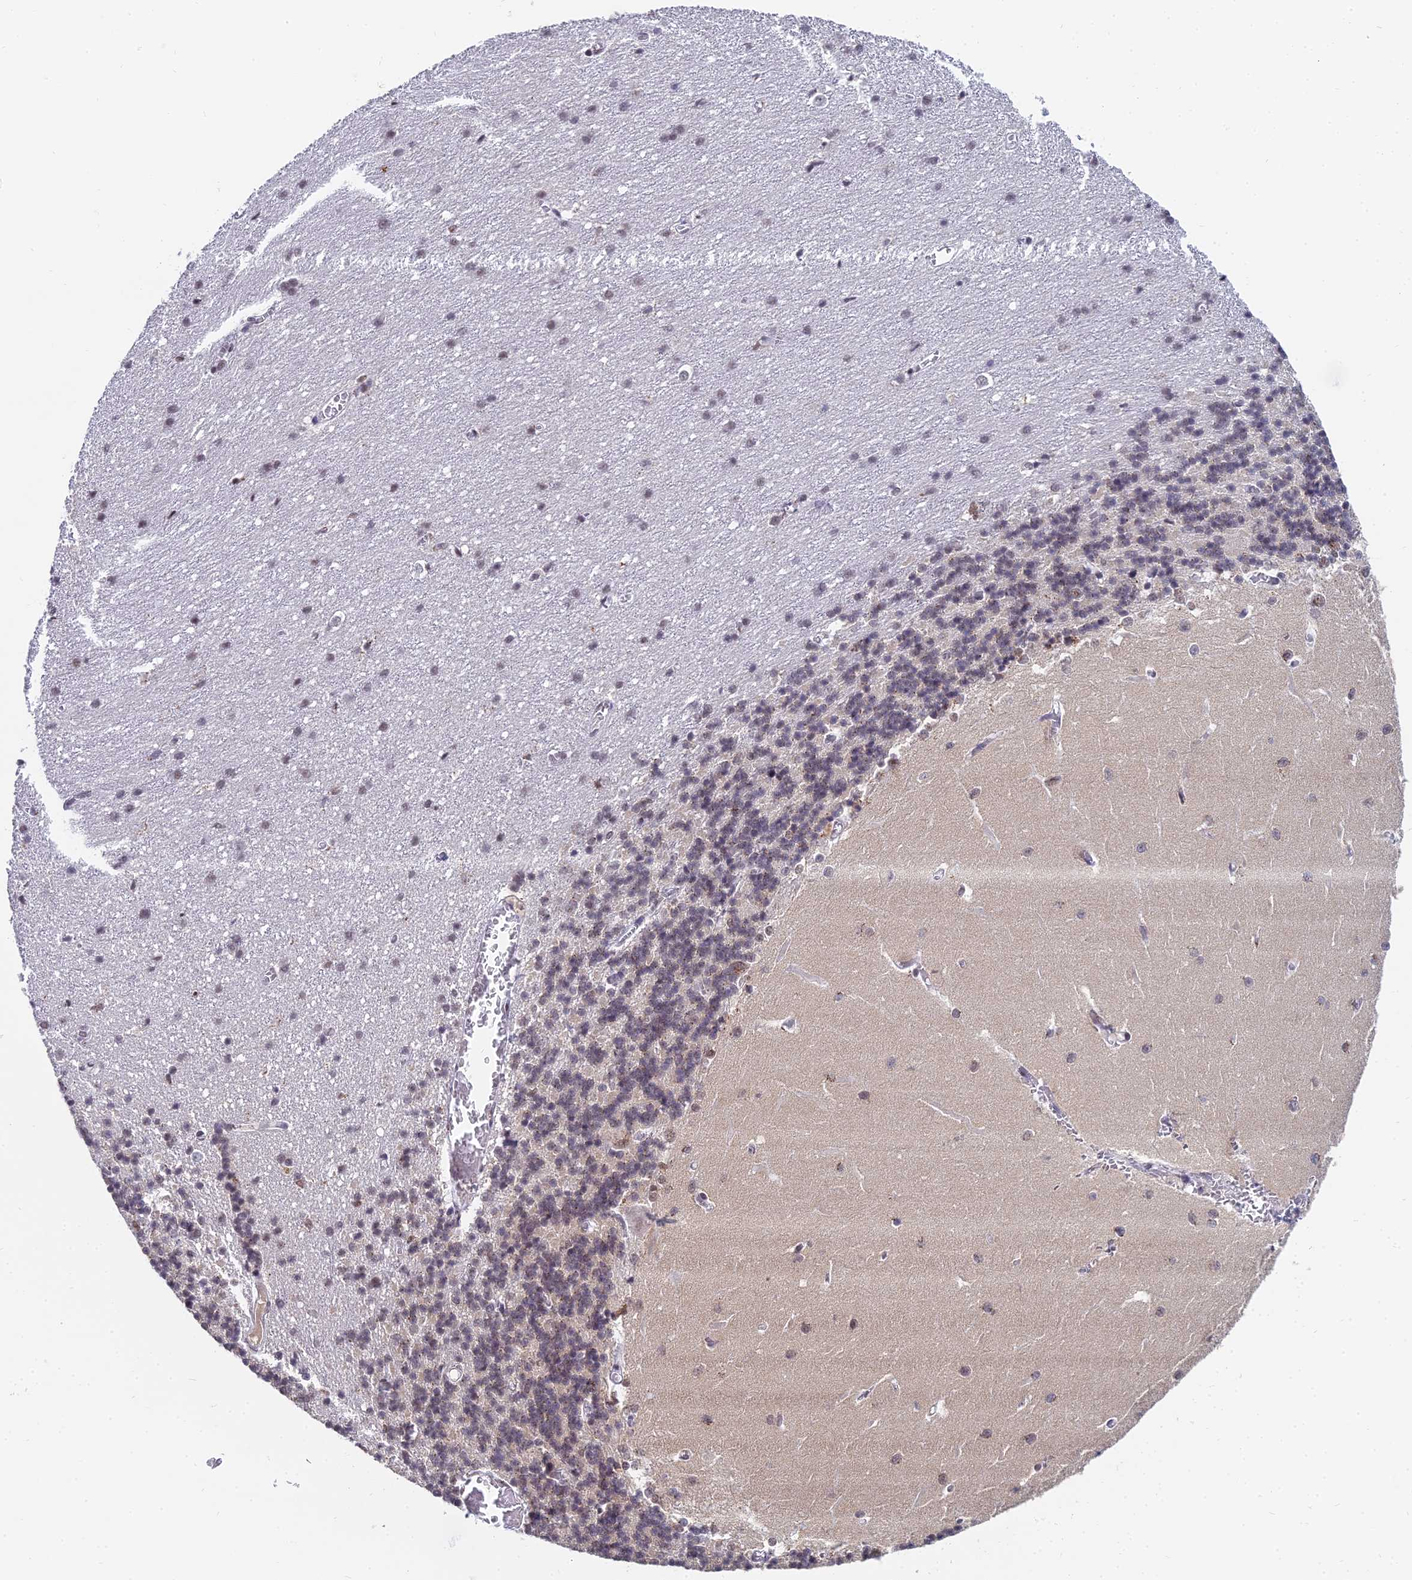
{"staining": {"intensity": "moderate", "quantity": "25%-75%", "location": "nuclear"}, "tissue": "cerebellum", "cell_type": "Cells in granular layer", "image_type": "normal", "snomed": [{"axis": "morphology", "description": "Normal tissue, NOS"}, {"axis": "topography", "description": "Cerebellum"}], "caption": "Brown immunohistochemical staining in benign cerebellum displays moderate nuclear expression in about 25%-75% of cells in granular layer. (DAB IHC, brown staining for protein, blue staining for nuclei).", "gene": "THOC3", "patient": {"sex": "male", "age": 37}}